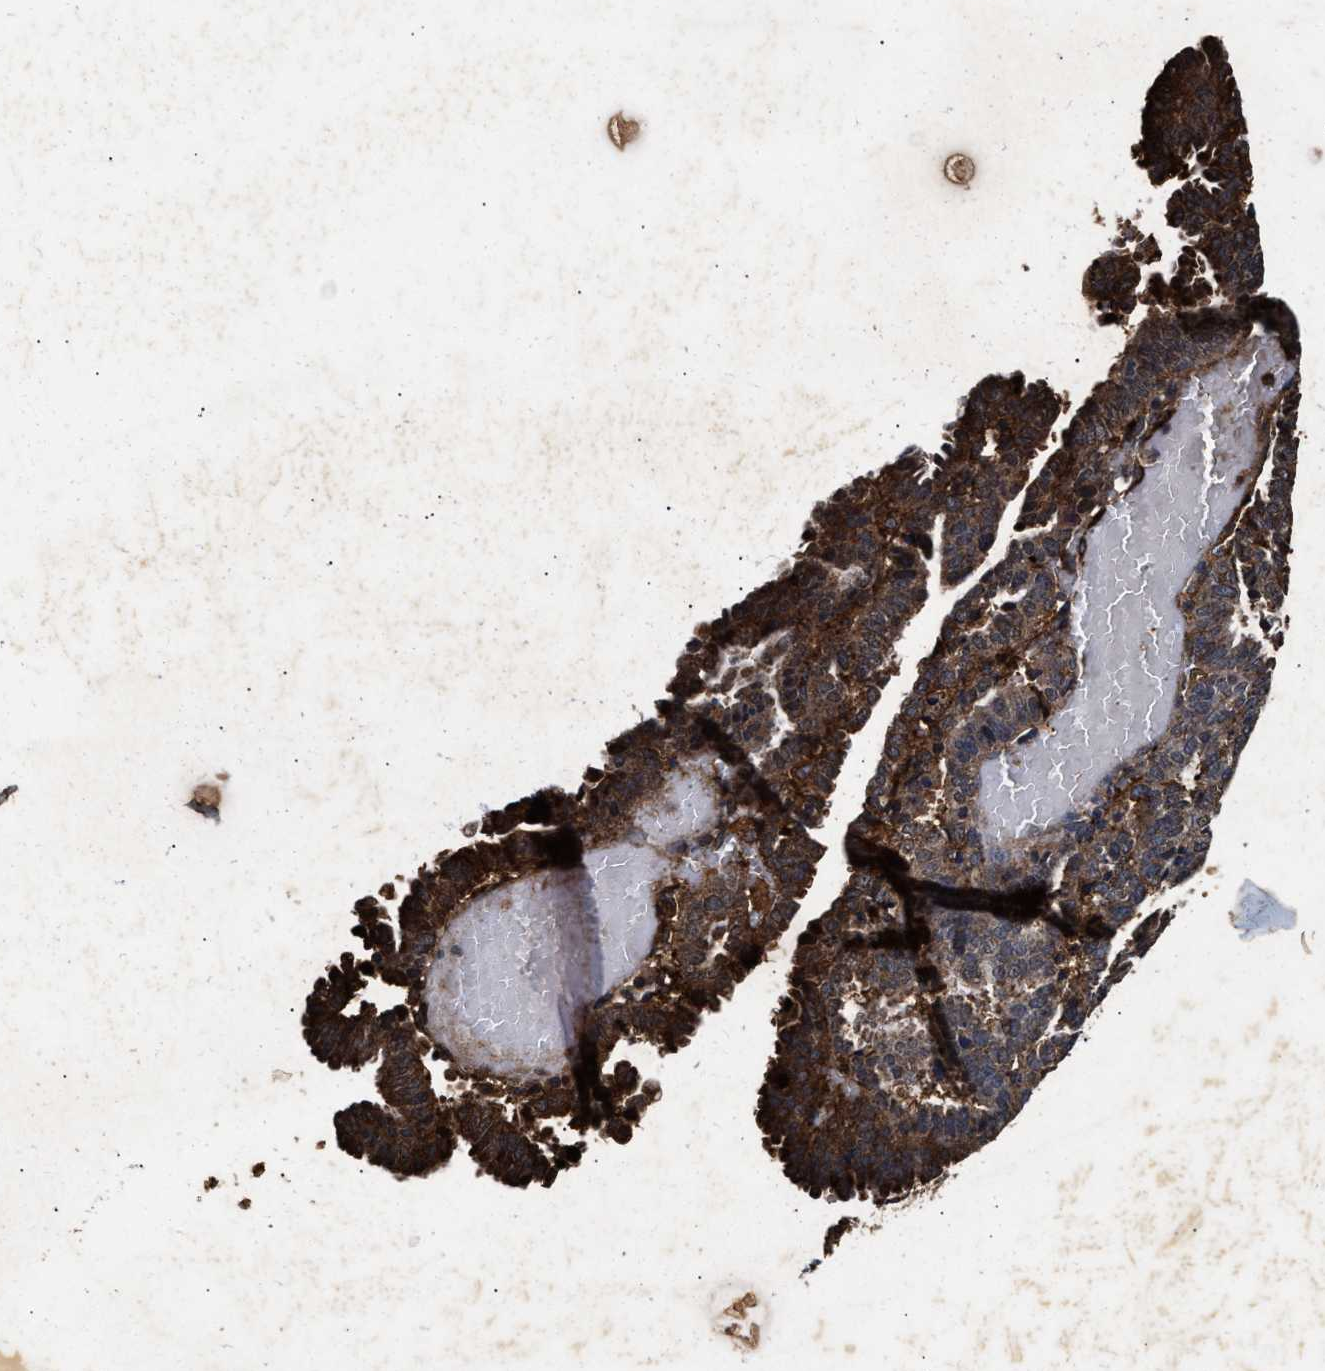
{"staining": {"intensity": "moderate", "quantity": ">75%", "location": "cytoplasmic/membranous"}, "tissue": "endometrial cancer", "cell_type": "Tumor cells", "image_type": "cancer", "snomed": [{"axis": "morphology", "description": "Adenocarcinoma, NOS"}, {"axis": "topography", "description": "Uterus"}], "caption": "Immunohistochemistry (IHC) (DAB) staining of adenocarcinoma (endometrial) reveals moderate cytoplasmic/membranous protein expression in about >75% of tumor cells. (DAB = brown stain, brightfield microscopy at high magnification).", "gene": "ACOX1", "patient": {"sex": "female", "age": 83}}